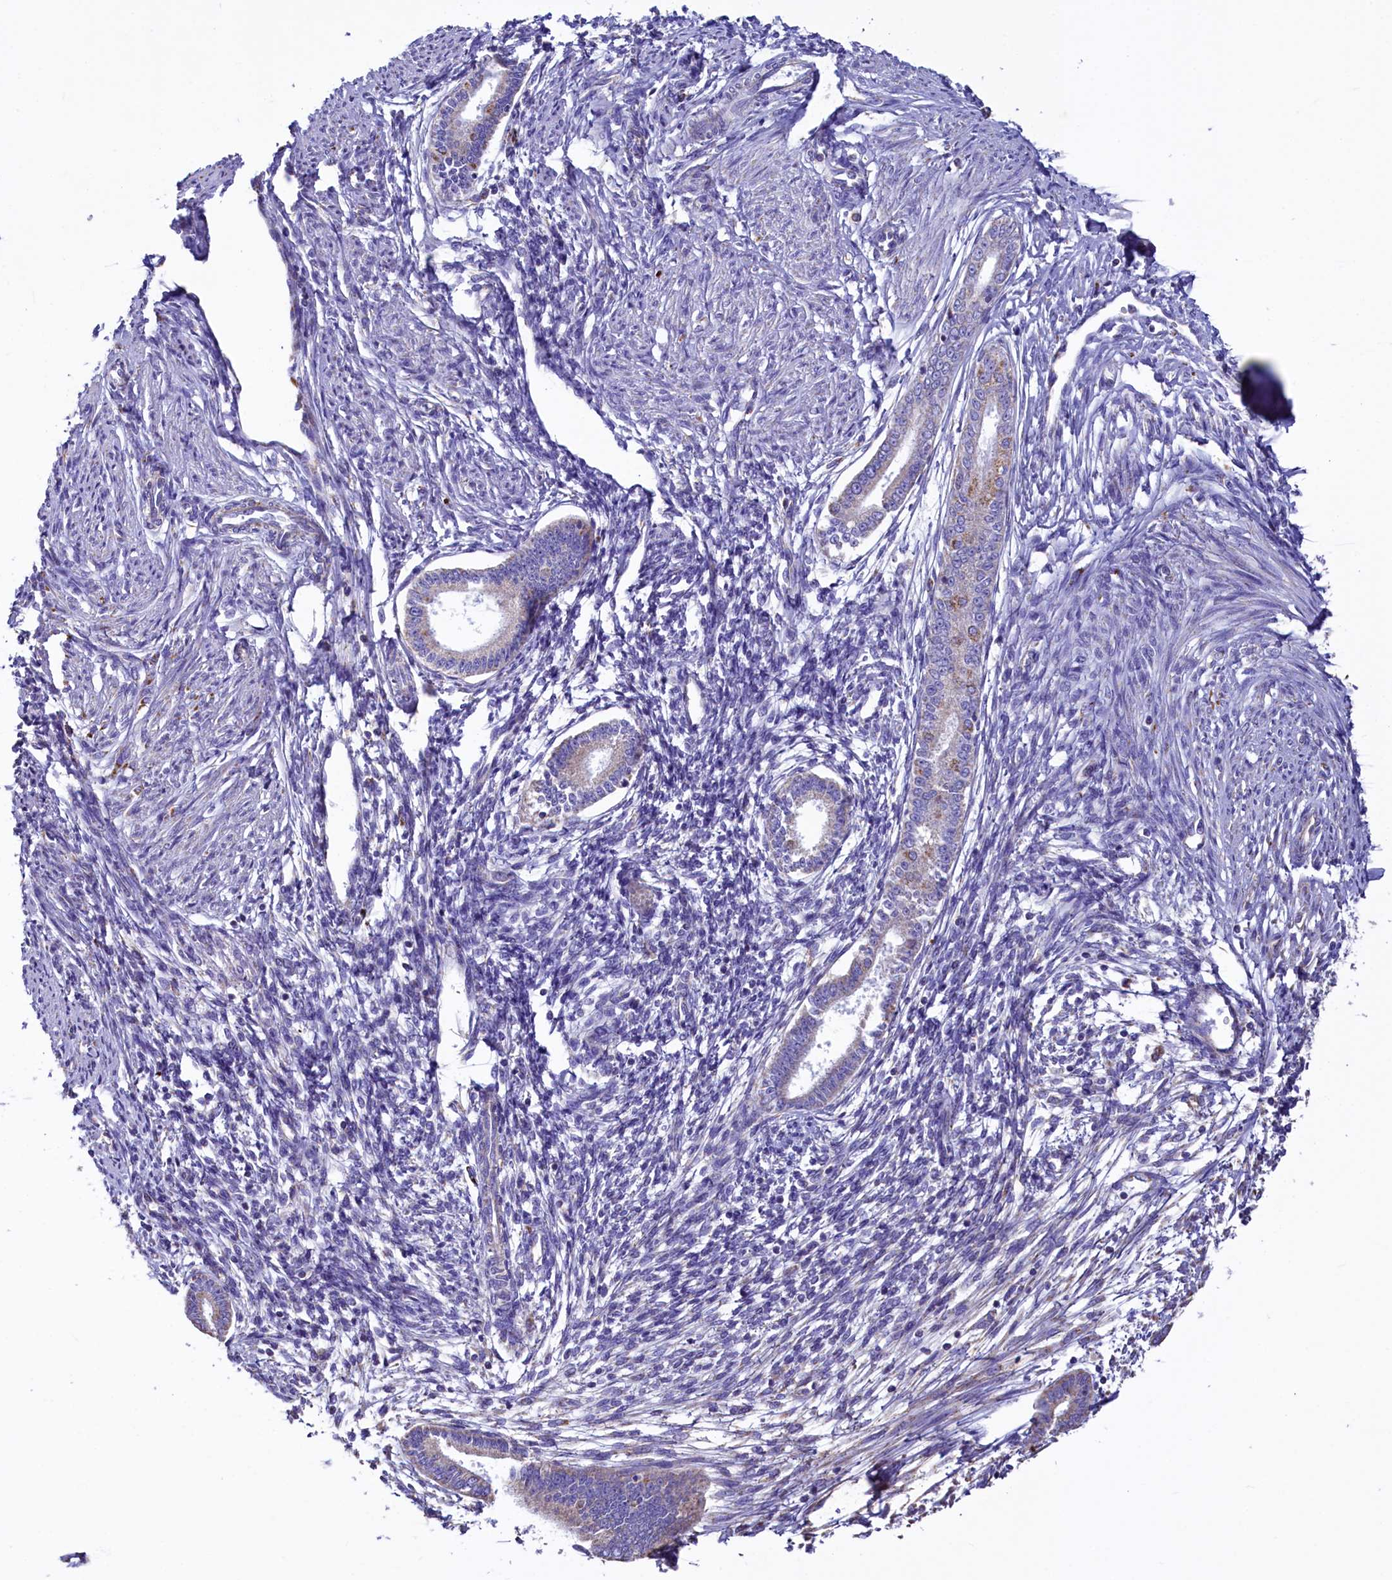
{"staining": {"intensity": "negative", "quantity": "none", "location": "none"}, "tissue": "endometrium", "cell_type": "Cells in endometrial stroma", "image_type": "normal", "snomed": [{"axis": "morphology", "description": "Normal tissue, NOS"}, {"axis": "topography", "description": "Endometrium"}], "caption": "Immunohistochemistry (IHC) of normal endometrium shows no positivity in cells in endometrial stroma. Nuclei are stained in blue.", "gene": "IDH3A", "patient": {"sex": "female", "age": 56}}